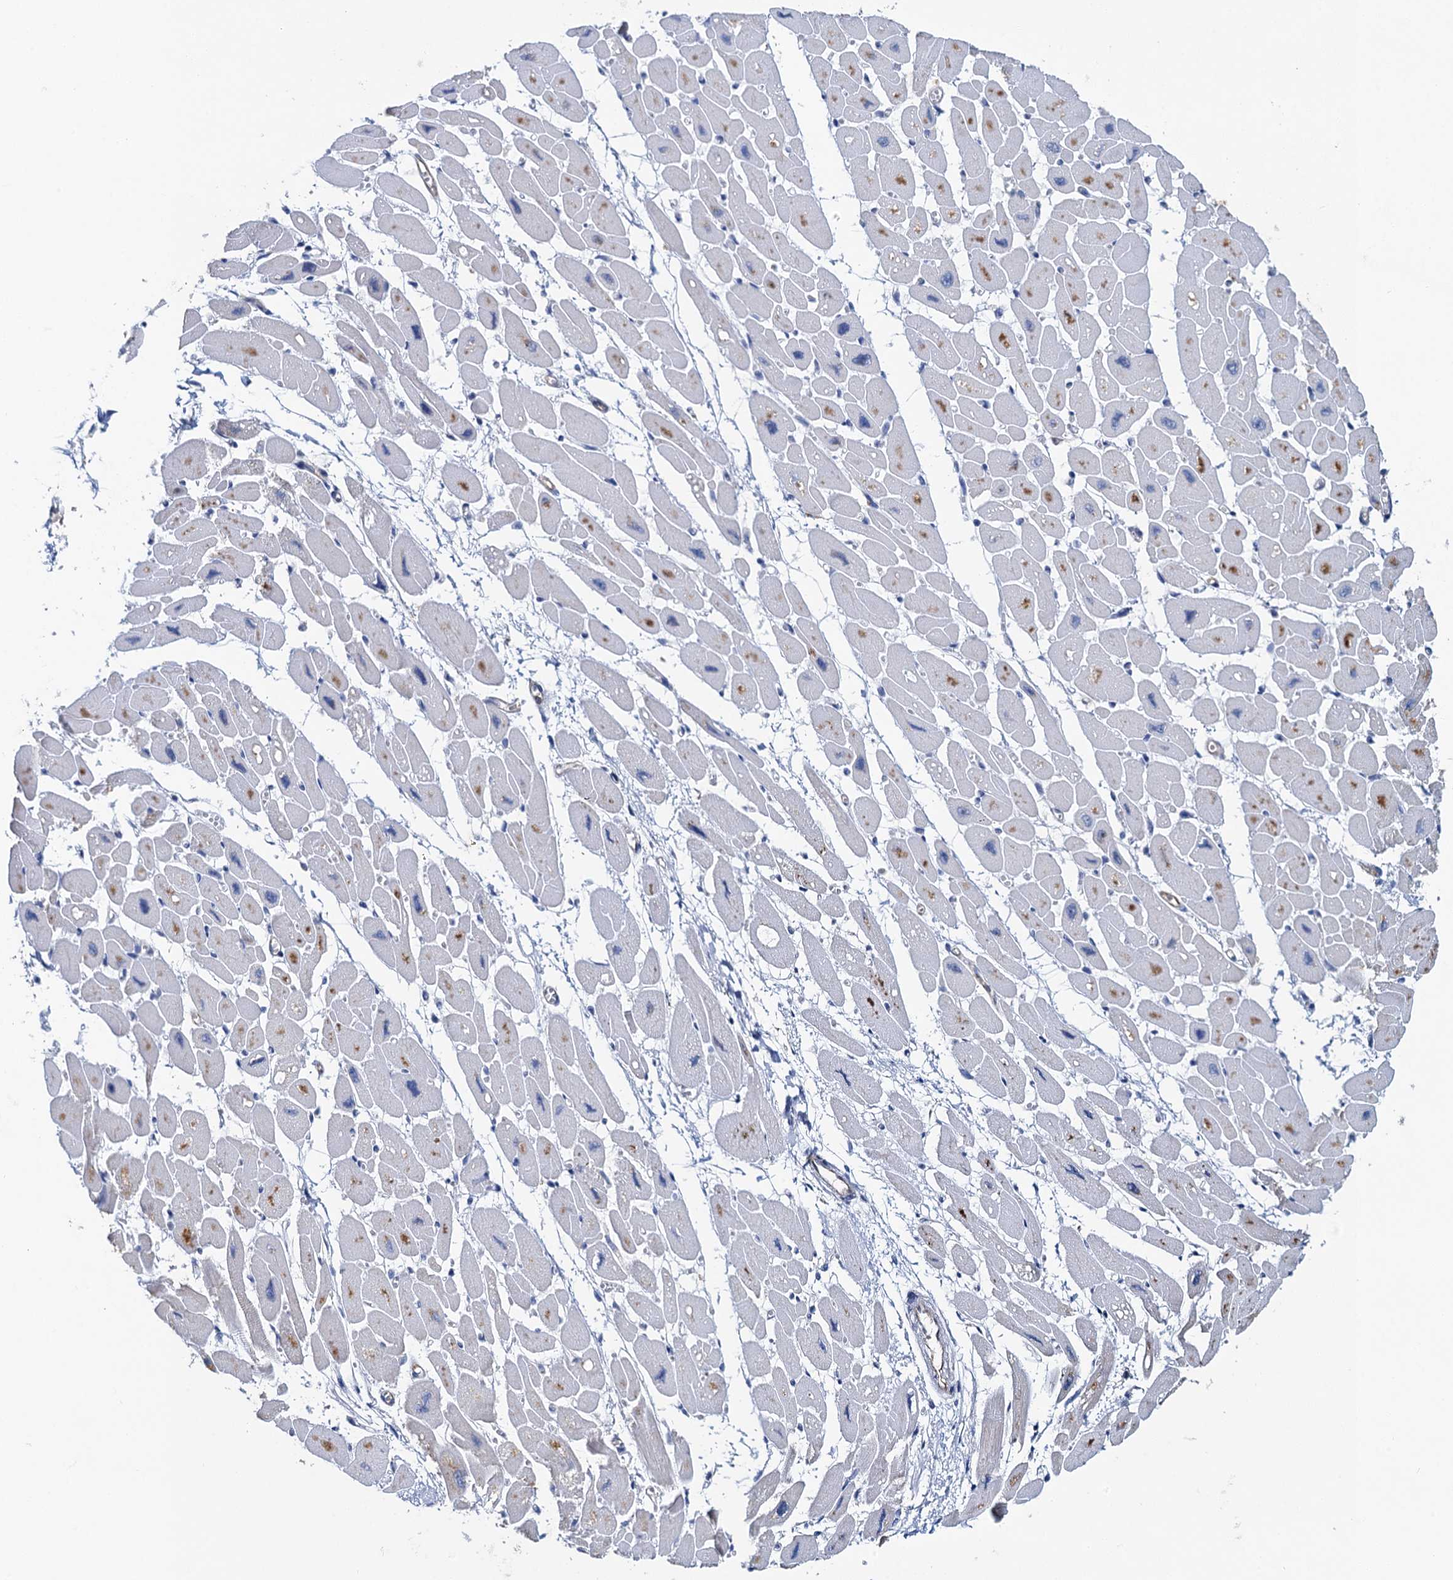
{"staining": {"intensity": "negative", "quantity": "none", "location": "none"}, "tissue": "heart muscle", "cell_type": "Cardiomyocytes", "image_type": "normal", "snomed": [{"axis": "morphology", "description": "Normal tissue, NOS"}, {"axis": "topography", "description": "Heart"}], "caption": "Immunohistochemistry of unremarkable human heart muscle exhibits no expression in cardiomyocytes. (DAB immunohistochemistry, high magnification).", "gene": "PLLP", "patient": {"sex": "female", "age": 54}}